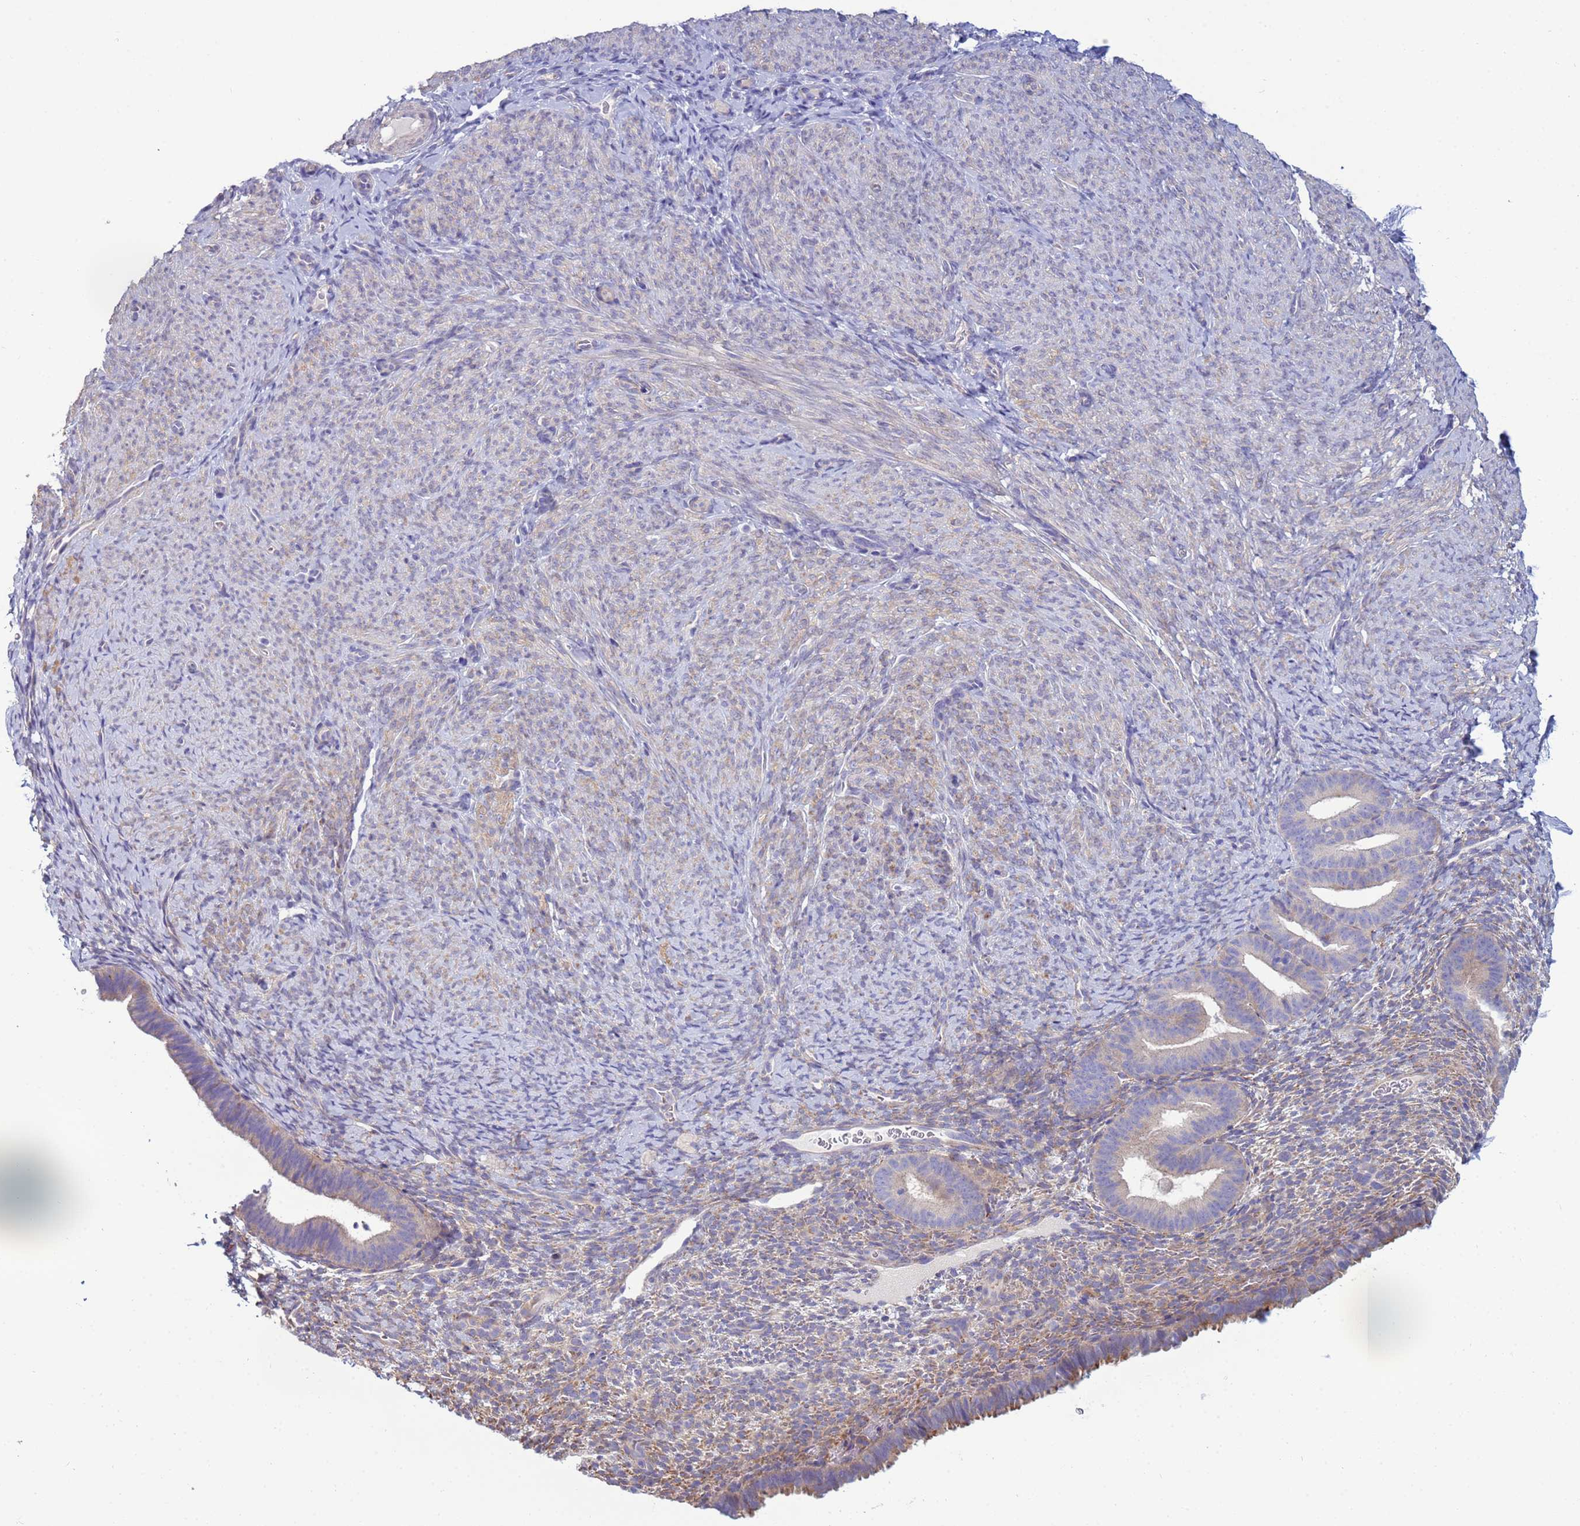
{"staining": {"intensity": "weak", "quantity": "<25%", "location": "cytoplasmic/membranous"}, "tissue": "endometrium", "cell_type": "Cells in endometrial stroma", "image_type": "normal", "snomed": [{"axis": "morphology", "description": "Normal tissue, NOS"}, {"axis": "topography", "description": "Endometrium"}], "caption": "High magnification brightfield microscopy of normal endometrium stained with DAB (brown) and counterstained with hematoxylin (blue): cells in endometrial stroma show no significant staining.", "gene": "TRPC6", "patient": {"sex": "female", "age": 65}}